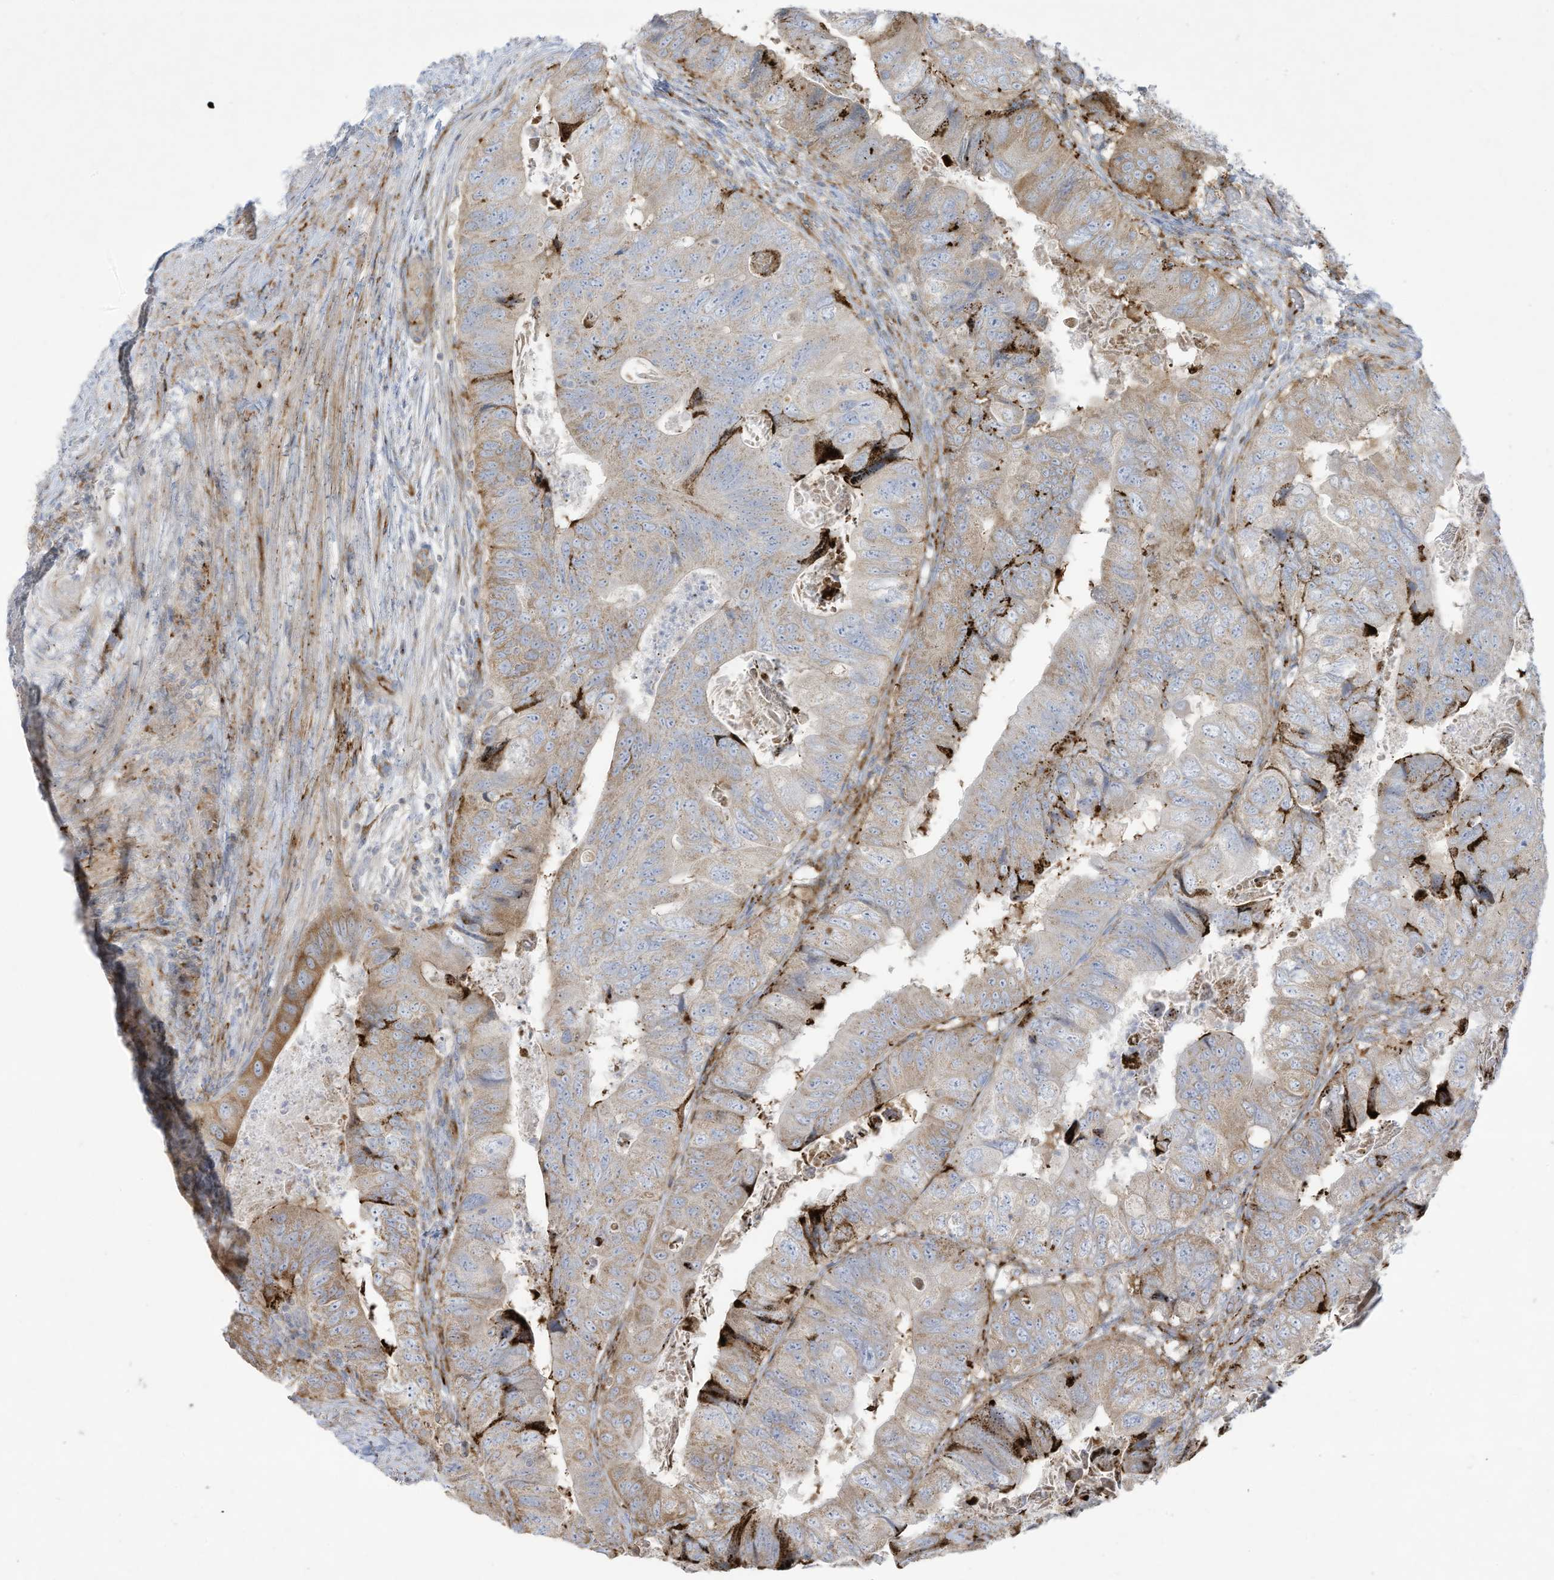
{"staining": {"intensity": "moderate", "quantity": "25%-75%", "location": "cytoplasmic/membranous"}, "tissue": "colorectal cancer", "cell_type": "Tumor cells", "image_type": "cancer", "snomed": [{"axis": "morphology", "description": "Adenocarcinoma, NOS"}, {"axis": "topography", "description": "Rectum"}], "caption": "A brown stain highlights moderate cytoplasmic/membranous expression of a protein in colorectal cancer tumor cells.", "gene": "THNSL2", "patient": {"sex": "male", "age": 63}}